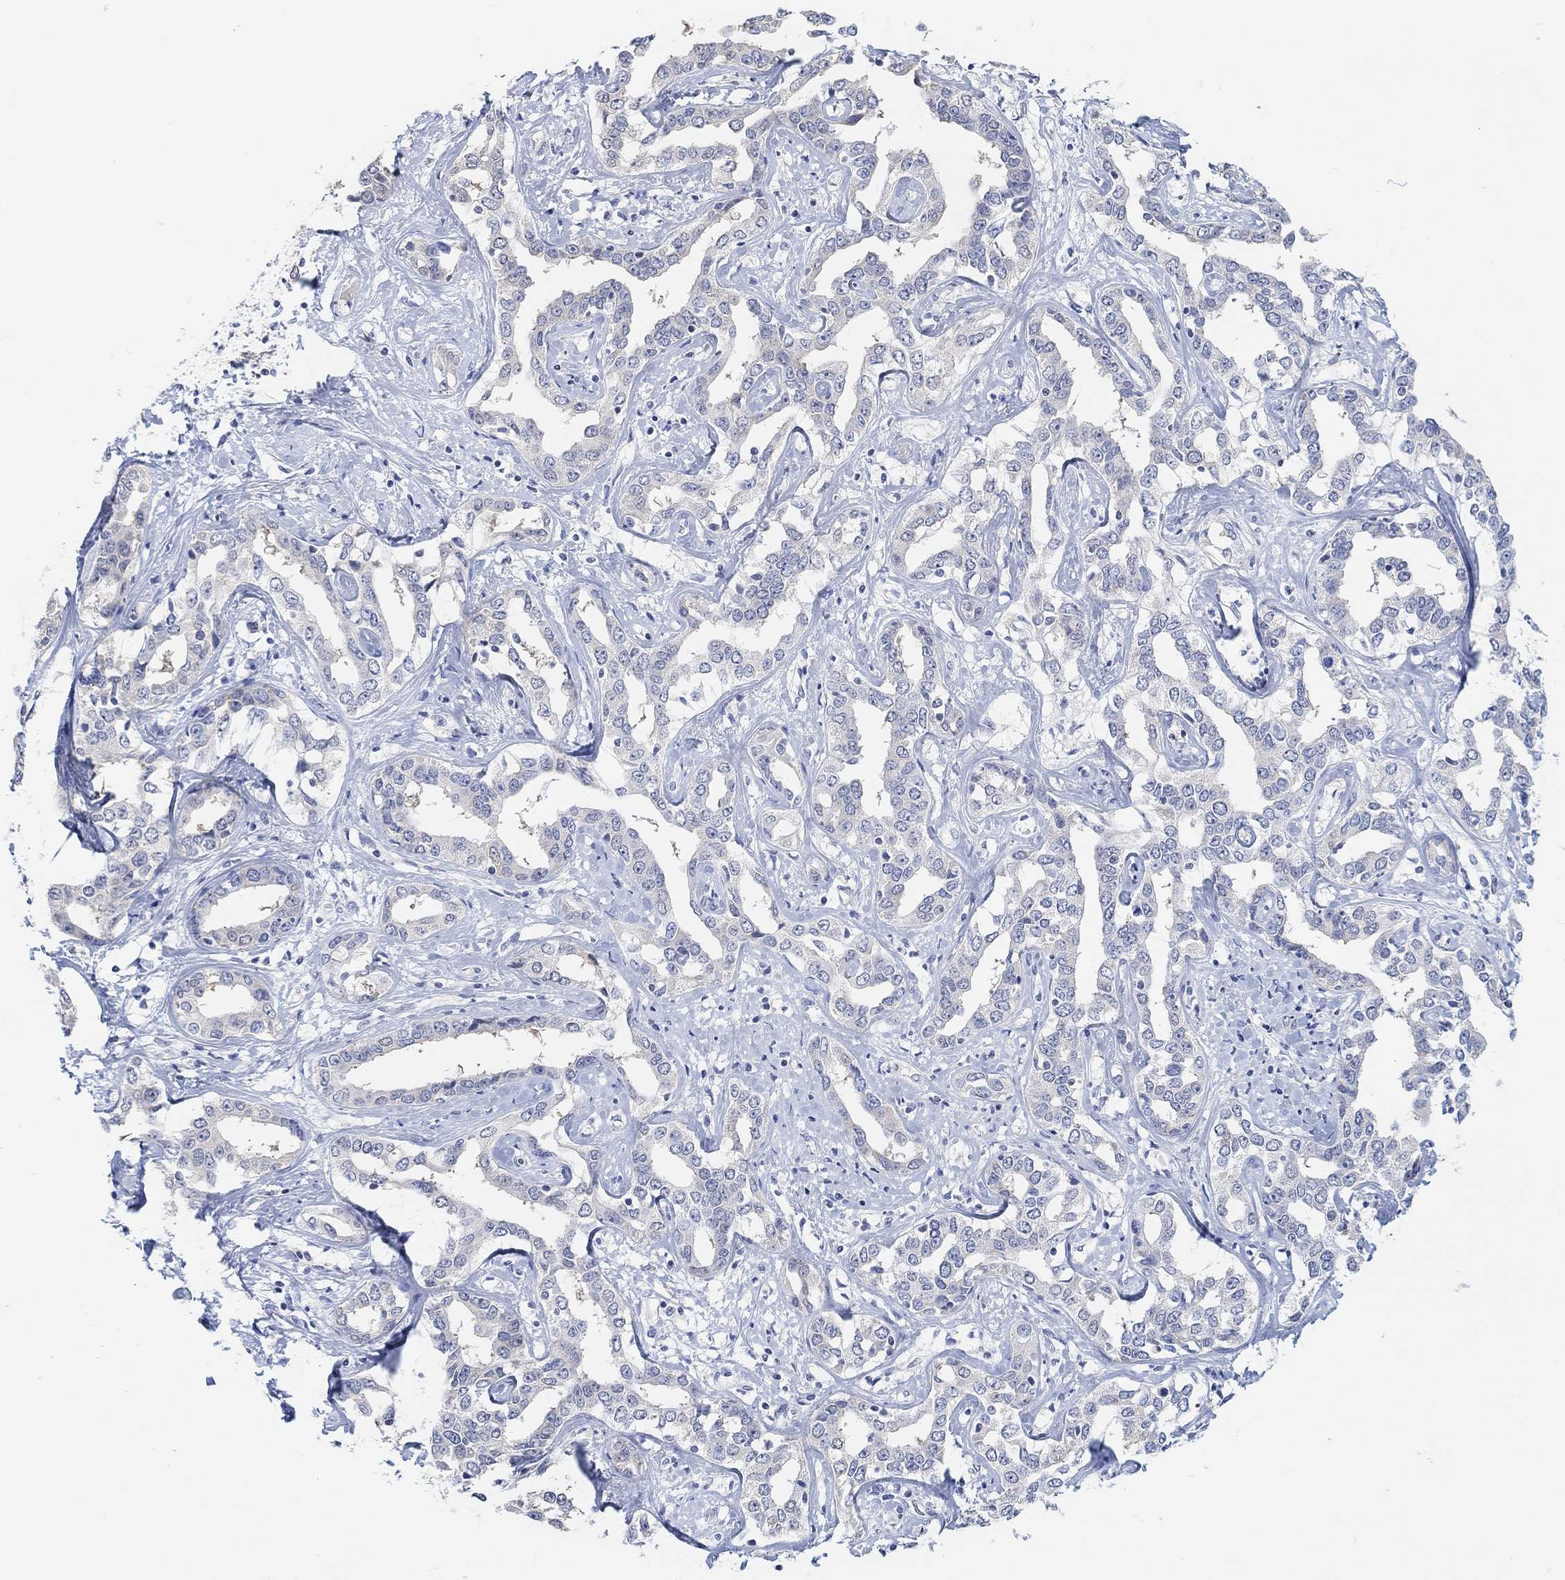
{"staining": {"intensity": "negative", "quantity": "none", "location": "none"}, "tissue": "liver cancer", "cell_type": "Tumor cells", "image_type": "cancer", "snomed": [{"axis": "morphology", "description": "Cholangiocarcinoma"}, {"axis": "topography", "description": "Liver"}], "caption": "Tumor cells are negative for protein expression in human liver cholangiocarcinoma.", "gene": "MUC1", "patient": {"sex": "male", "age": 59}}